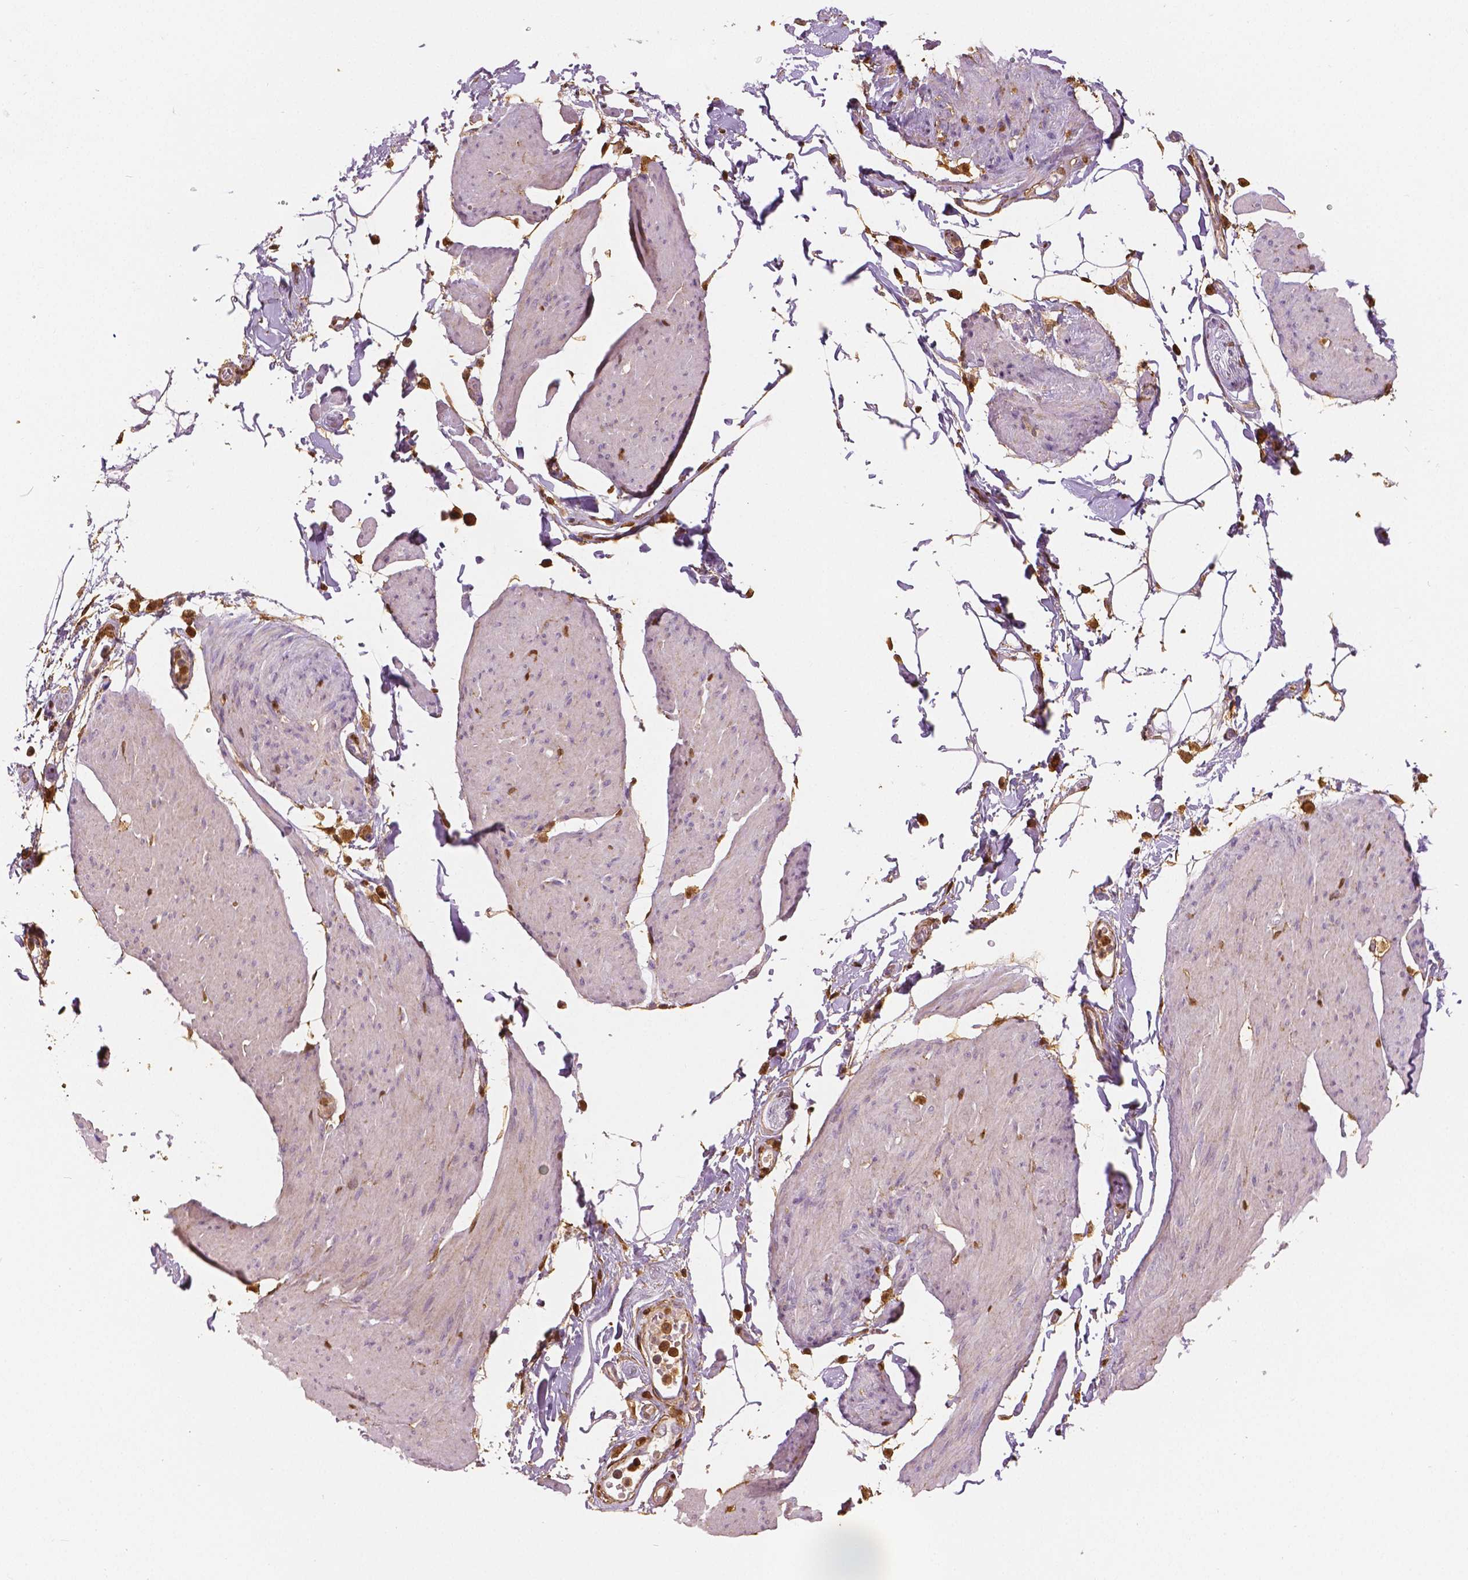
{"staining": {"intensity": "negative", "quantity": "none", "location": "none"}, "tissue": "smooth muscle", "cell_type": "Smooth muscle cells", "image_type": "normal", "snomed": [{"axis": "morphology", "description": "Normal tissue, NOS"}, {"axis": "topography", "description": "Adipose tissue"}, {"axis": "topography", "description": "Smooth muscle"}, {"axis": "topography", "description": "Peripheral nerve tissue"}], "caption": "This is a micrograph of immunohistochemistry staining of benign smooth muscle, which shows no positivity in smooth muscle cells.", "gene": "S100A4", "patient": {"sex": "male", "age": 83}}